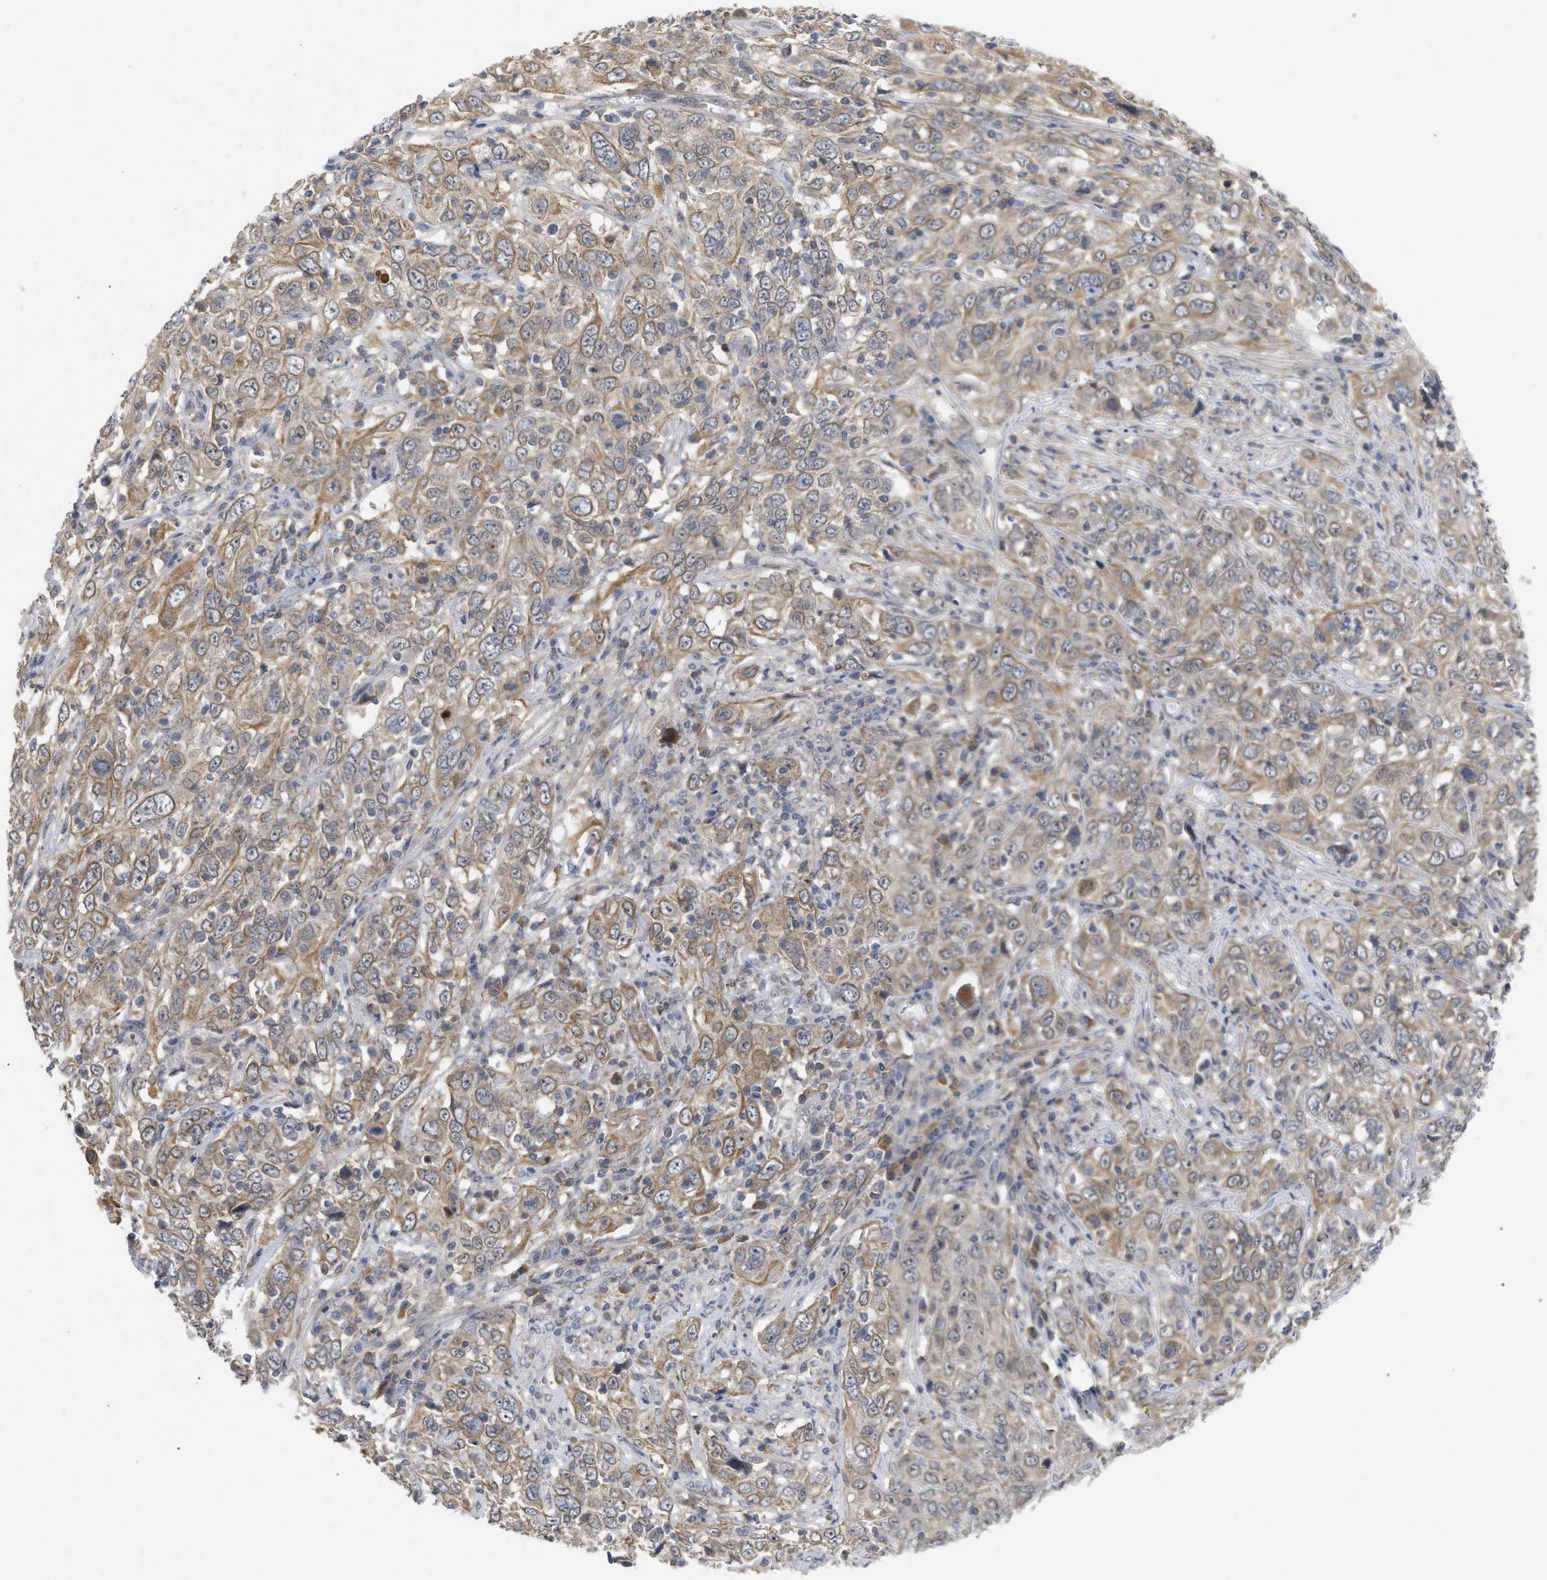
{"staining": {"intensity": "weak", "quantity": ">75%", "location": "cytoplasmic/membranous"}, "tissue": "cervical cancer", "cell_type": "Tumor cells", "image_type": "cancer", "snomed": [{"axis": "morphology", "description": "Squamous cell carcinoma, NOS"}, {"axis": "topography", "description": "Cervix"}], "caption": "Immunohistochemical staining of human cervical squamous cell carcinoma reveals weak cytoplasmic/membranous protein staining in about >75% of tumor cells. (Brightfield microscopy of DAB IHC at high magnification).", "gene": "ST6GALNAC6", "patient": {"sex": "female", "age": 46}}